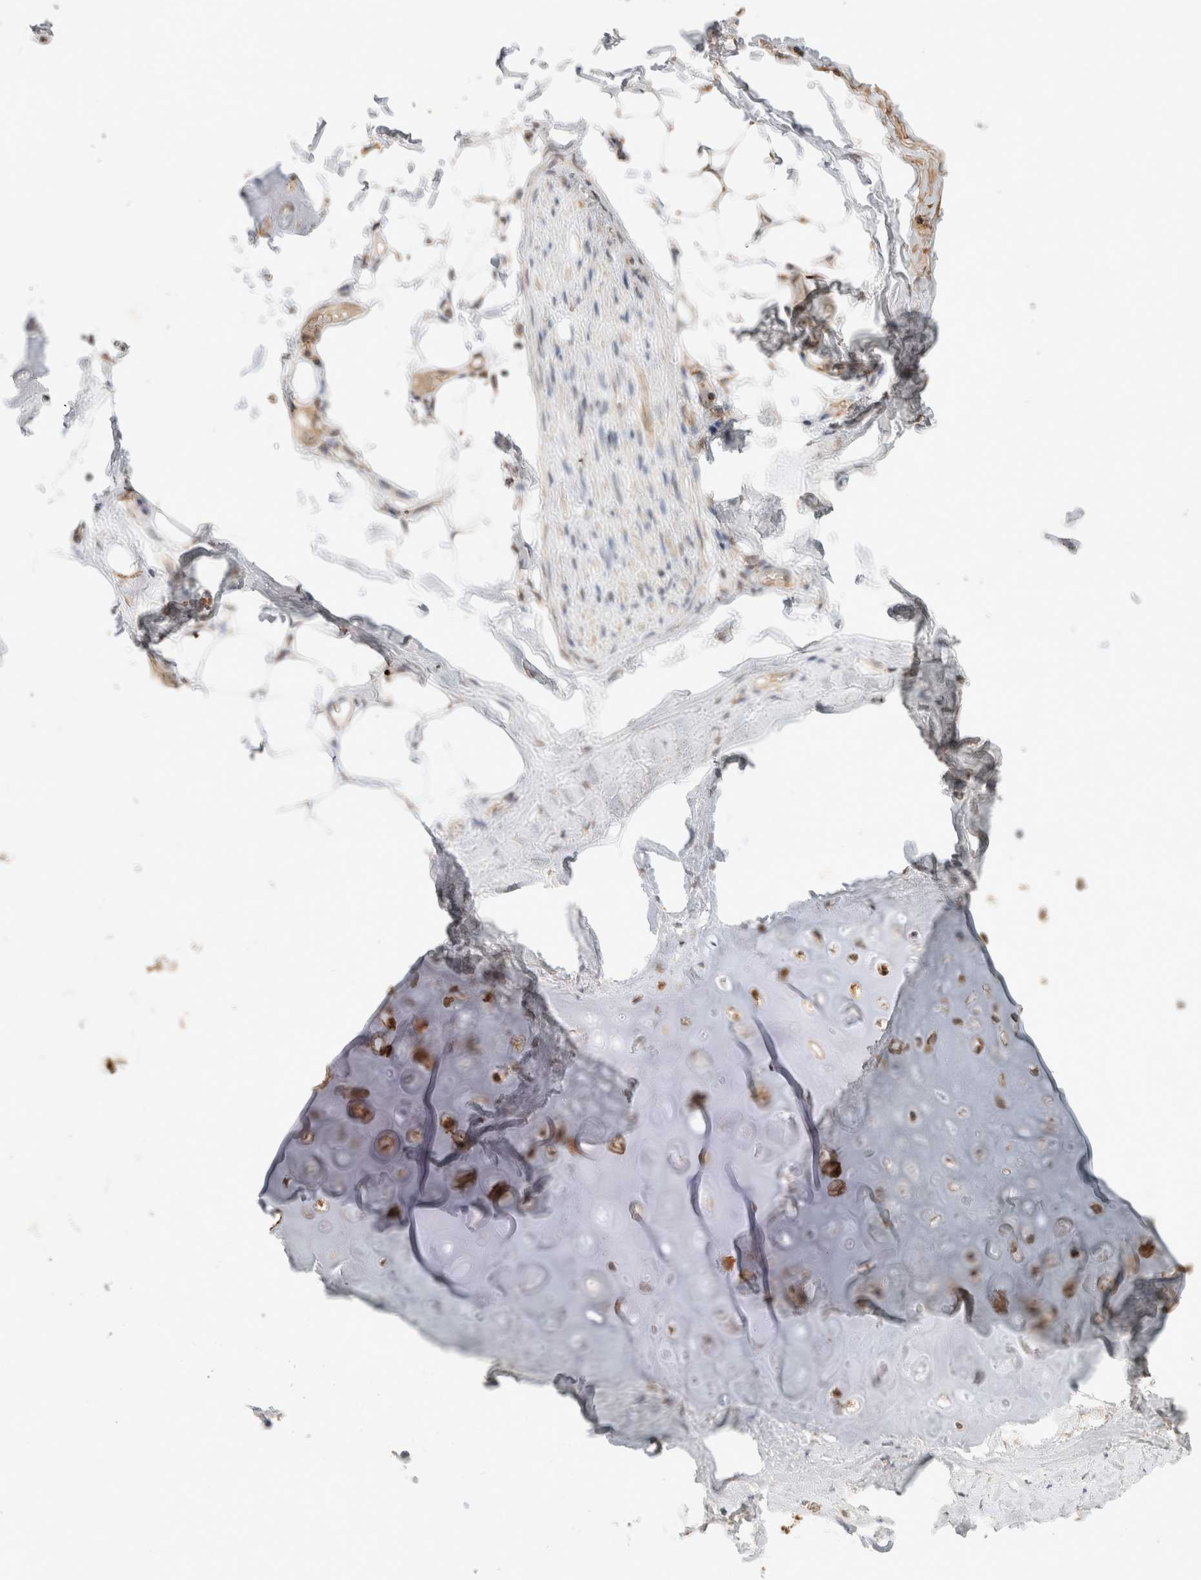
{"staining": {"intensity": "negative", "quantity": "none", "location": "none"}, "tissue": "adipose tissue", "cell_type": "Adipocytes", "image_type": "normal", "snomed": [{"axis": "morphology", "description": "Normal tissue, NOS"}, {"axis": "topography", "description": "Cartilage tissue"}, {"axis": "topography", "description": "Bronchus"}], "caption": "Immunohistochemistry of unremarkable adipose tissue shows no positivity in adipocytes. (DAB (3,3'-diaminobenzidine) immunohistochemistry, high magnification).", "gene": "CA13", "patient": {"sex": "female", "age": 73}}